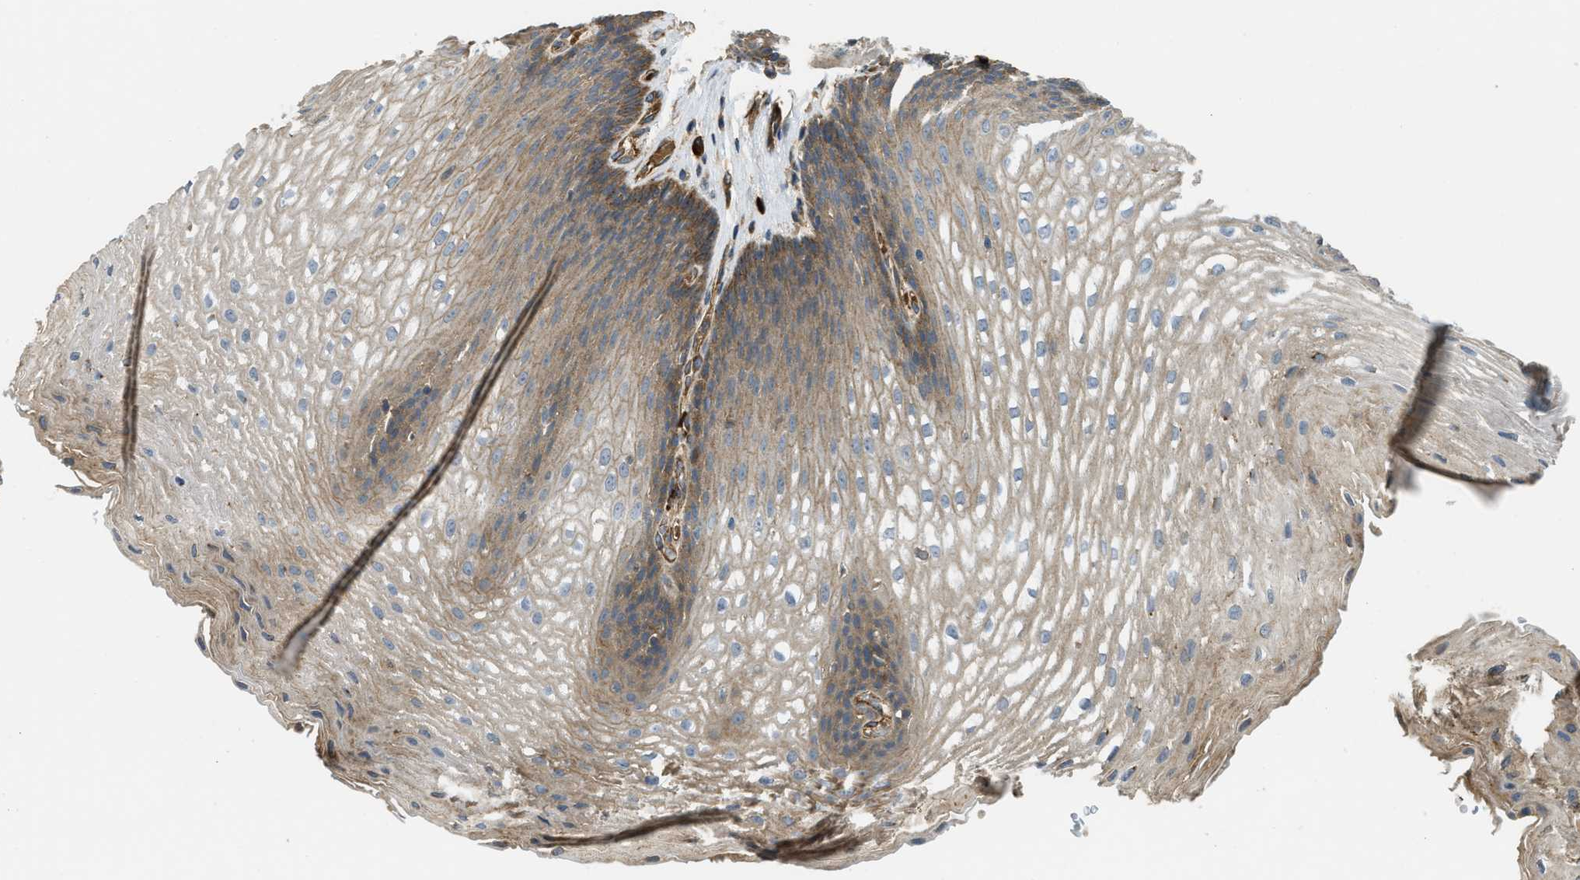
{"staining": {"intensity": "moderate", "quantity": ">75%", "location": "cytoplasmic/membranous"}, "tissue": "esophagus", "cell_type": "Squamous epithelial cells", "image_type": "normal", "snomed": [{"axis": "morphology", "description": "Normal tissue, NOS"}, {"axis": "topography", "description": "Esophagus"}], "caption": "IHC photomicrograph of unremarkable human esophagus stained for a protein (brown), which demonstrates medium levels of moderate cytoplasmic/membranous expression in approximately >75% of squamous epithelial cells.", "gene": "BAG4", "patient": {"sex": "male", "age": 48}}